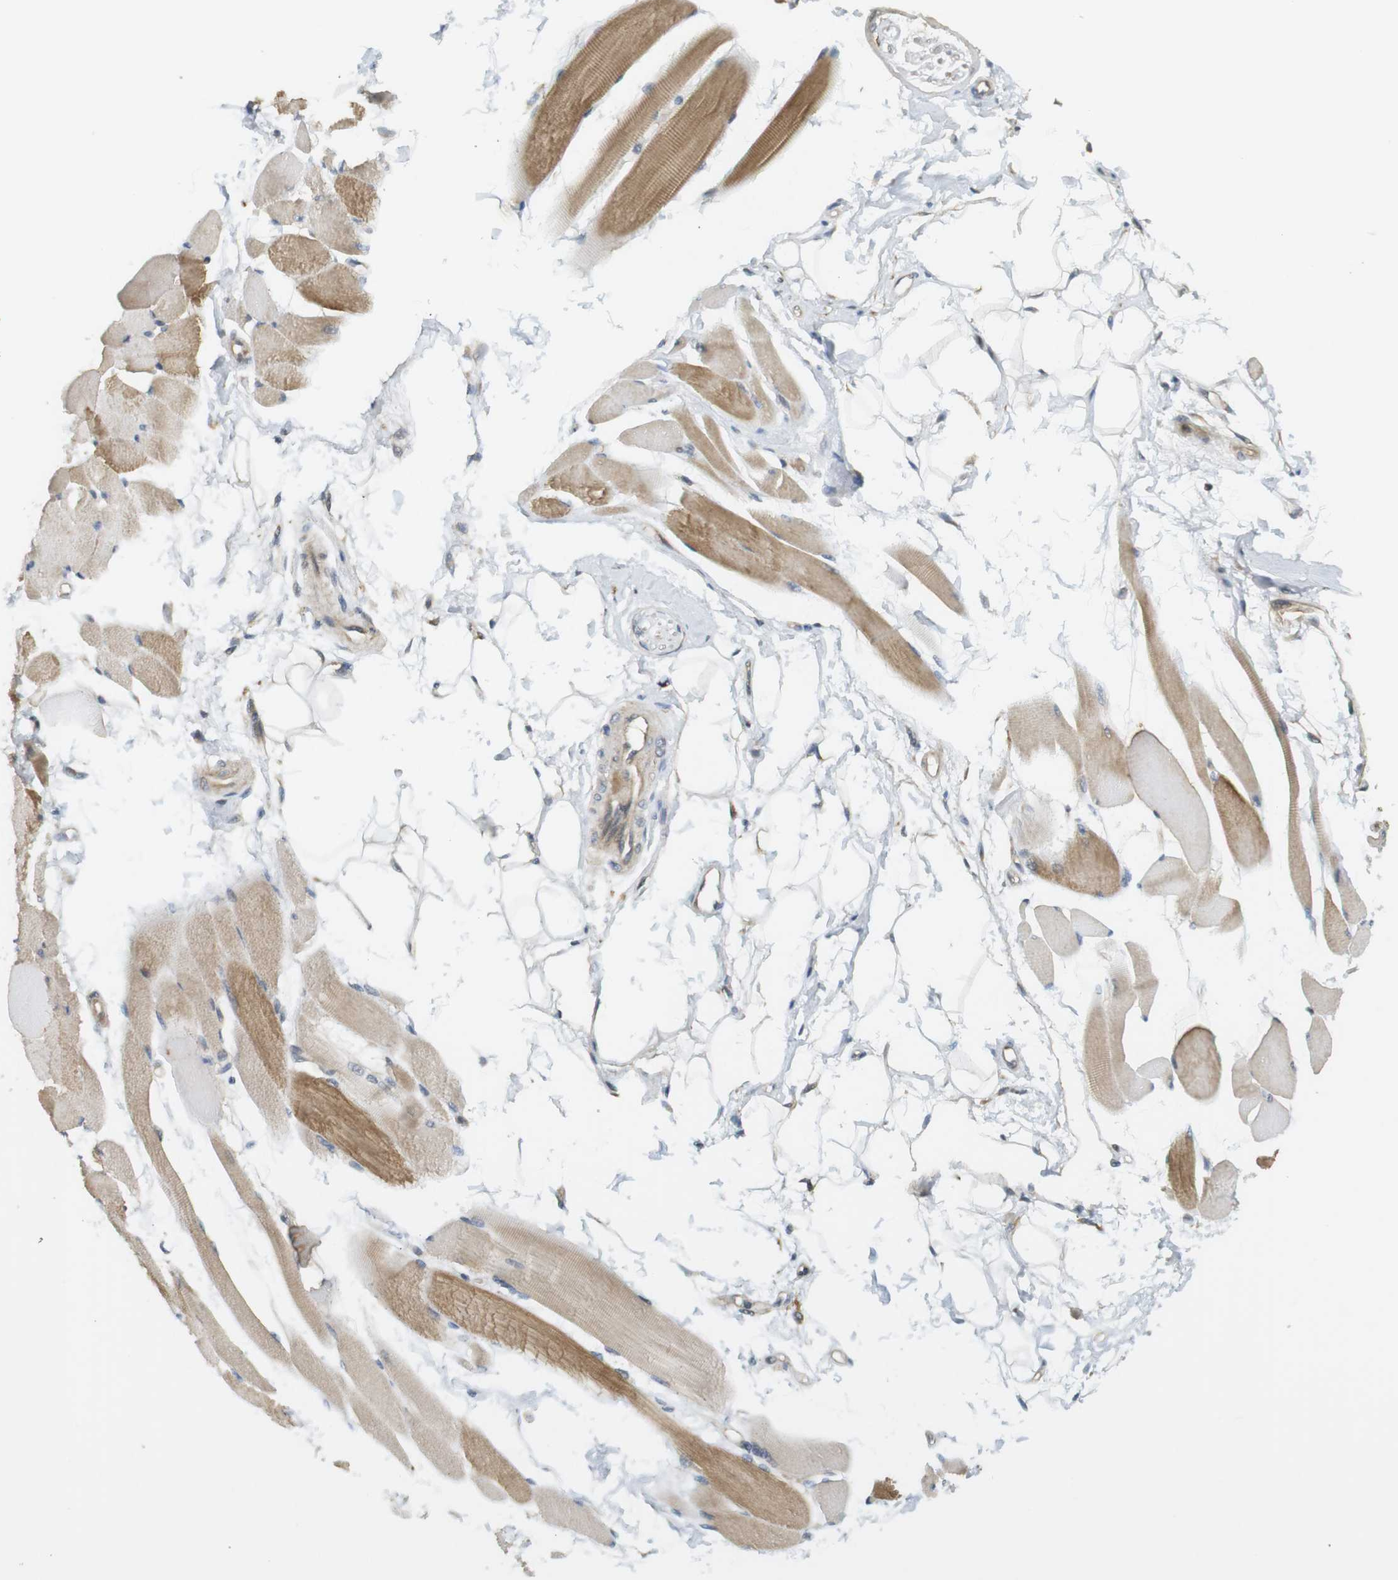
{"staining": {"intensity": "moderate", "quantity": ">75%", "location": "cytoplasmic/membranous"}, "tissue": "skeletal muscle", "cell_type": "Myocytes", "image_type": "normal", "snomed": [{"axis": "morphology", "description": "Normal tissue, NOS"}, {"axis": "topography", "description": "Skeletal muscle"}, {"axis": "topography", "description": "Peripheral nerve tissue"}], "caption": "A brown stain labels moderate cytoplasmic/membranous staining of a protein in myocytes of normal human skeletal muscle.", "gene": "CLRN3", "patient": {"sex": "female", "age": 84}}